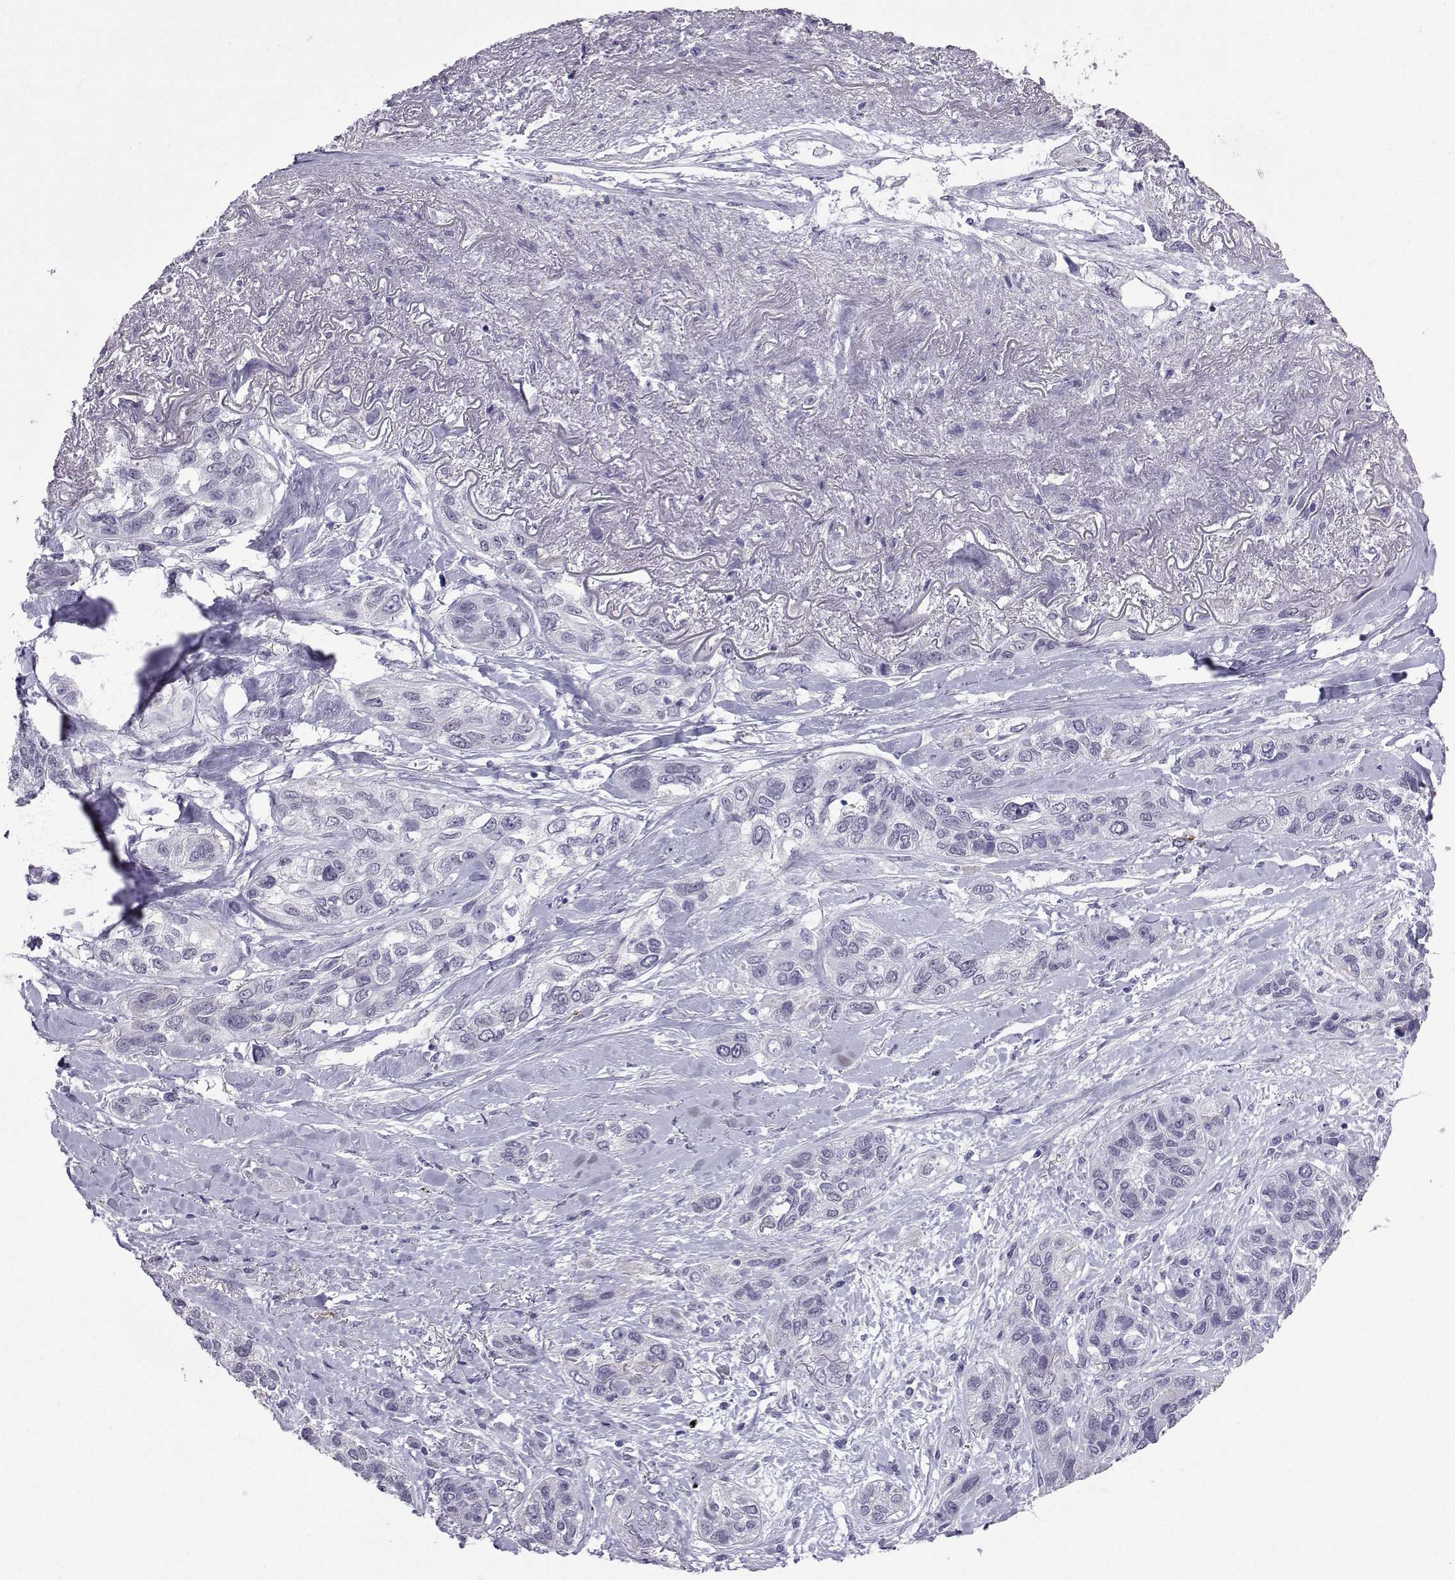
{"staining": {"intensity": "negative", "quantity": "none", "location": "none"}, "tissue": "lung cancer", "cell_type": "Tumor cells", "image_type": "cancer", "snomed": [{"axis": "morphology", "description": "Squamous cell carcinoma, NOS"}, {"axis": "topography", "description": "Lung"}], "caption": "Immunohistochemistry of lung cancer demonstrates no expression in tumor cells.", "gene": "LORICRIN", "patient": {"sex": "female", "age": 70}}